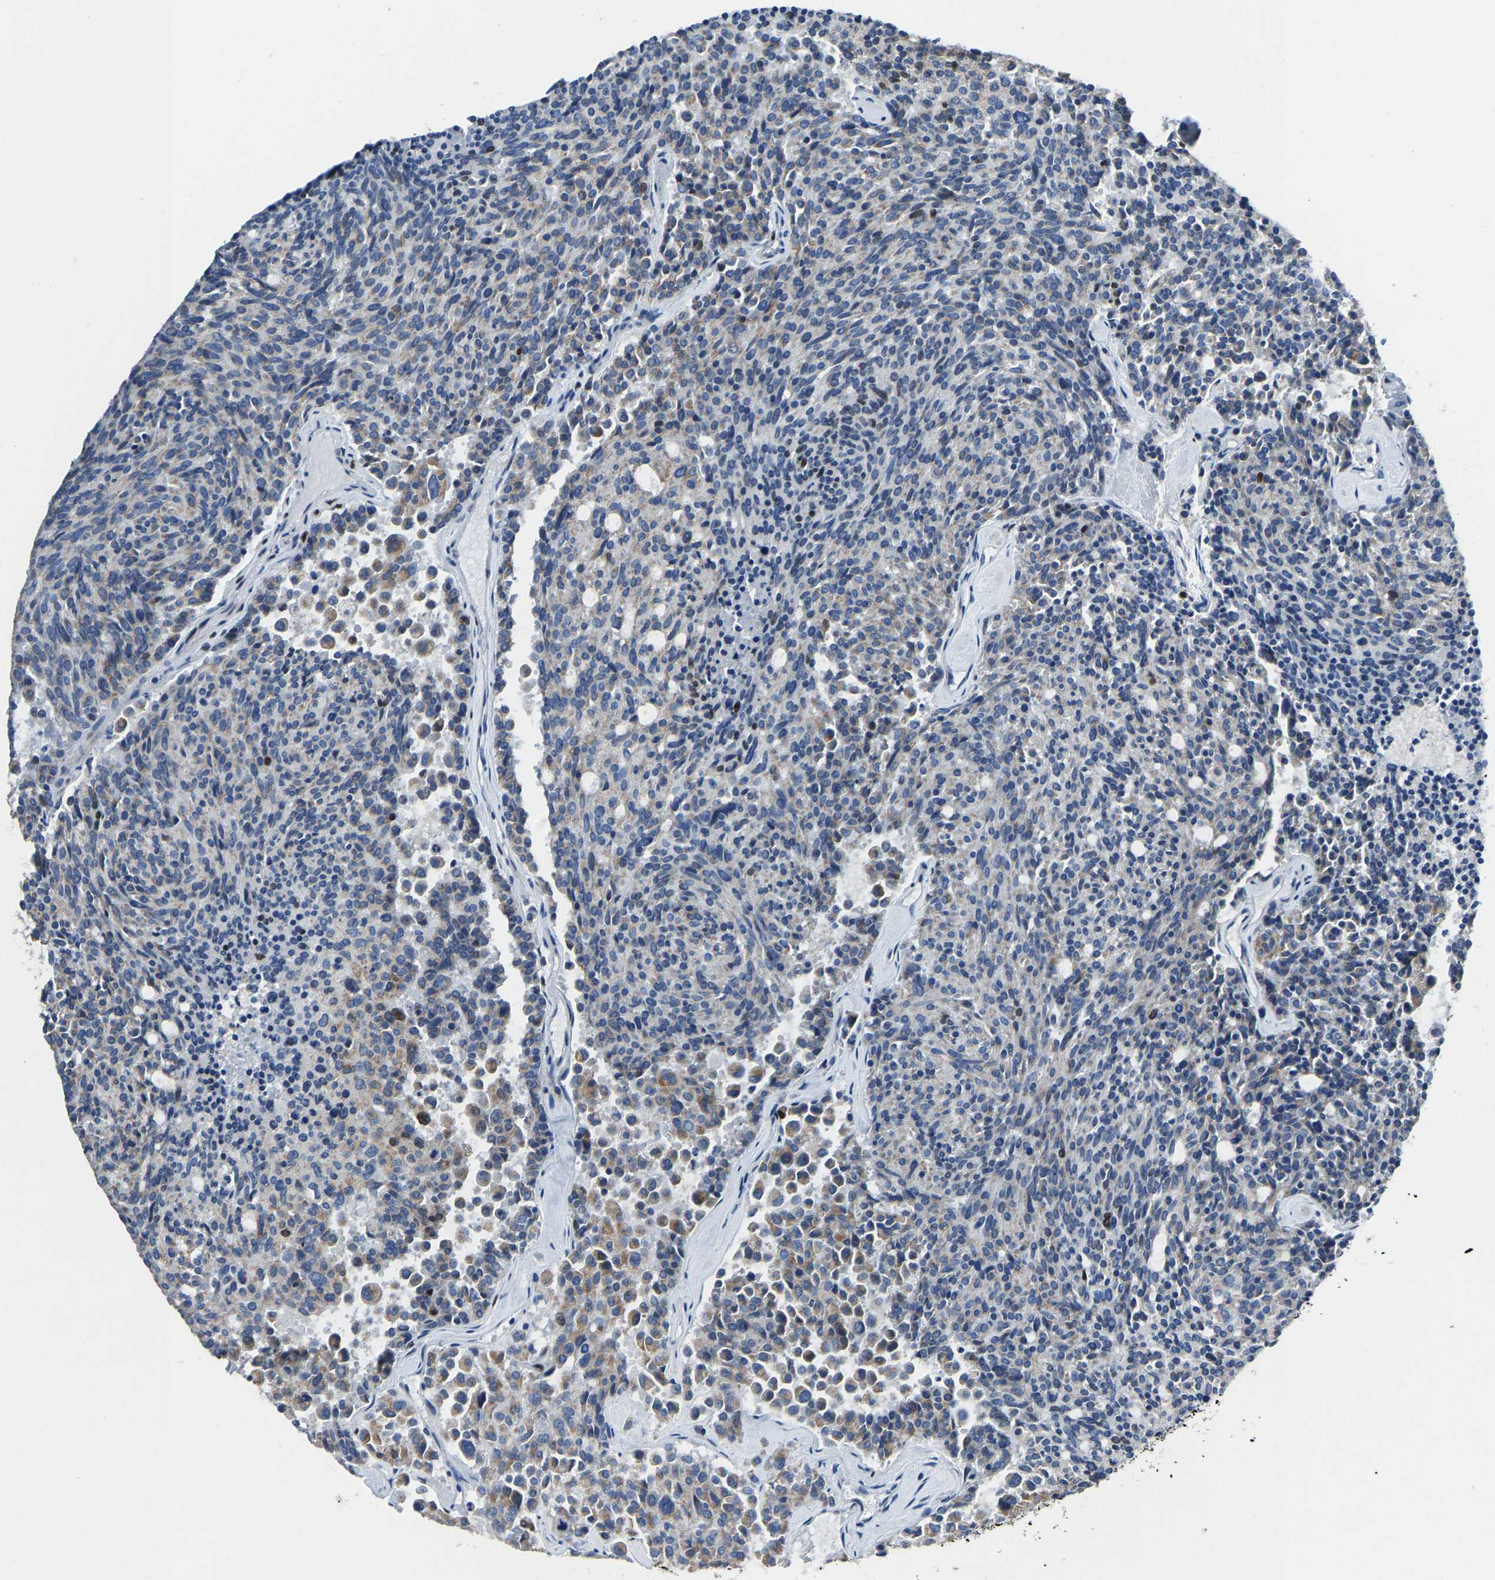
{"staining": {"intensity": "negative", "quantity": "none", "location": "none"}, "tissue": "carcinoid", "cell_type": "Tumor cells", "image_type": "cancer", "snomed": [{"axis": "morphology", "description": "Carcinoid, malignant, NOS"}, {"axis": "topography", "description": "Pancreas"}], "caption": "There is no significant expression in tumor cells of carcinoid (malignant). The staining is performed using DAB (3,3'-diaminobenzidine) brown chromogen with nuclei counter-stained in using hematoxylin.", "gene": "EGR1", "patient": {"sex": "female", "age": 54}}